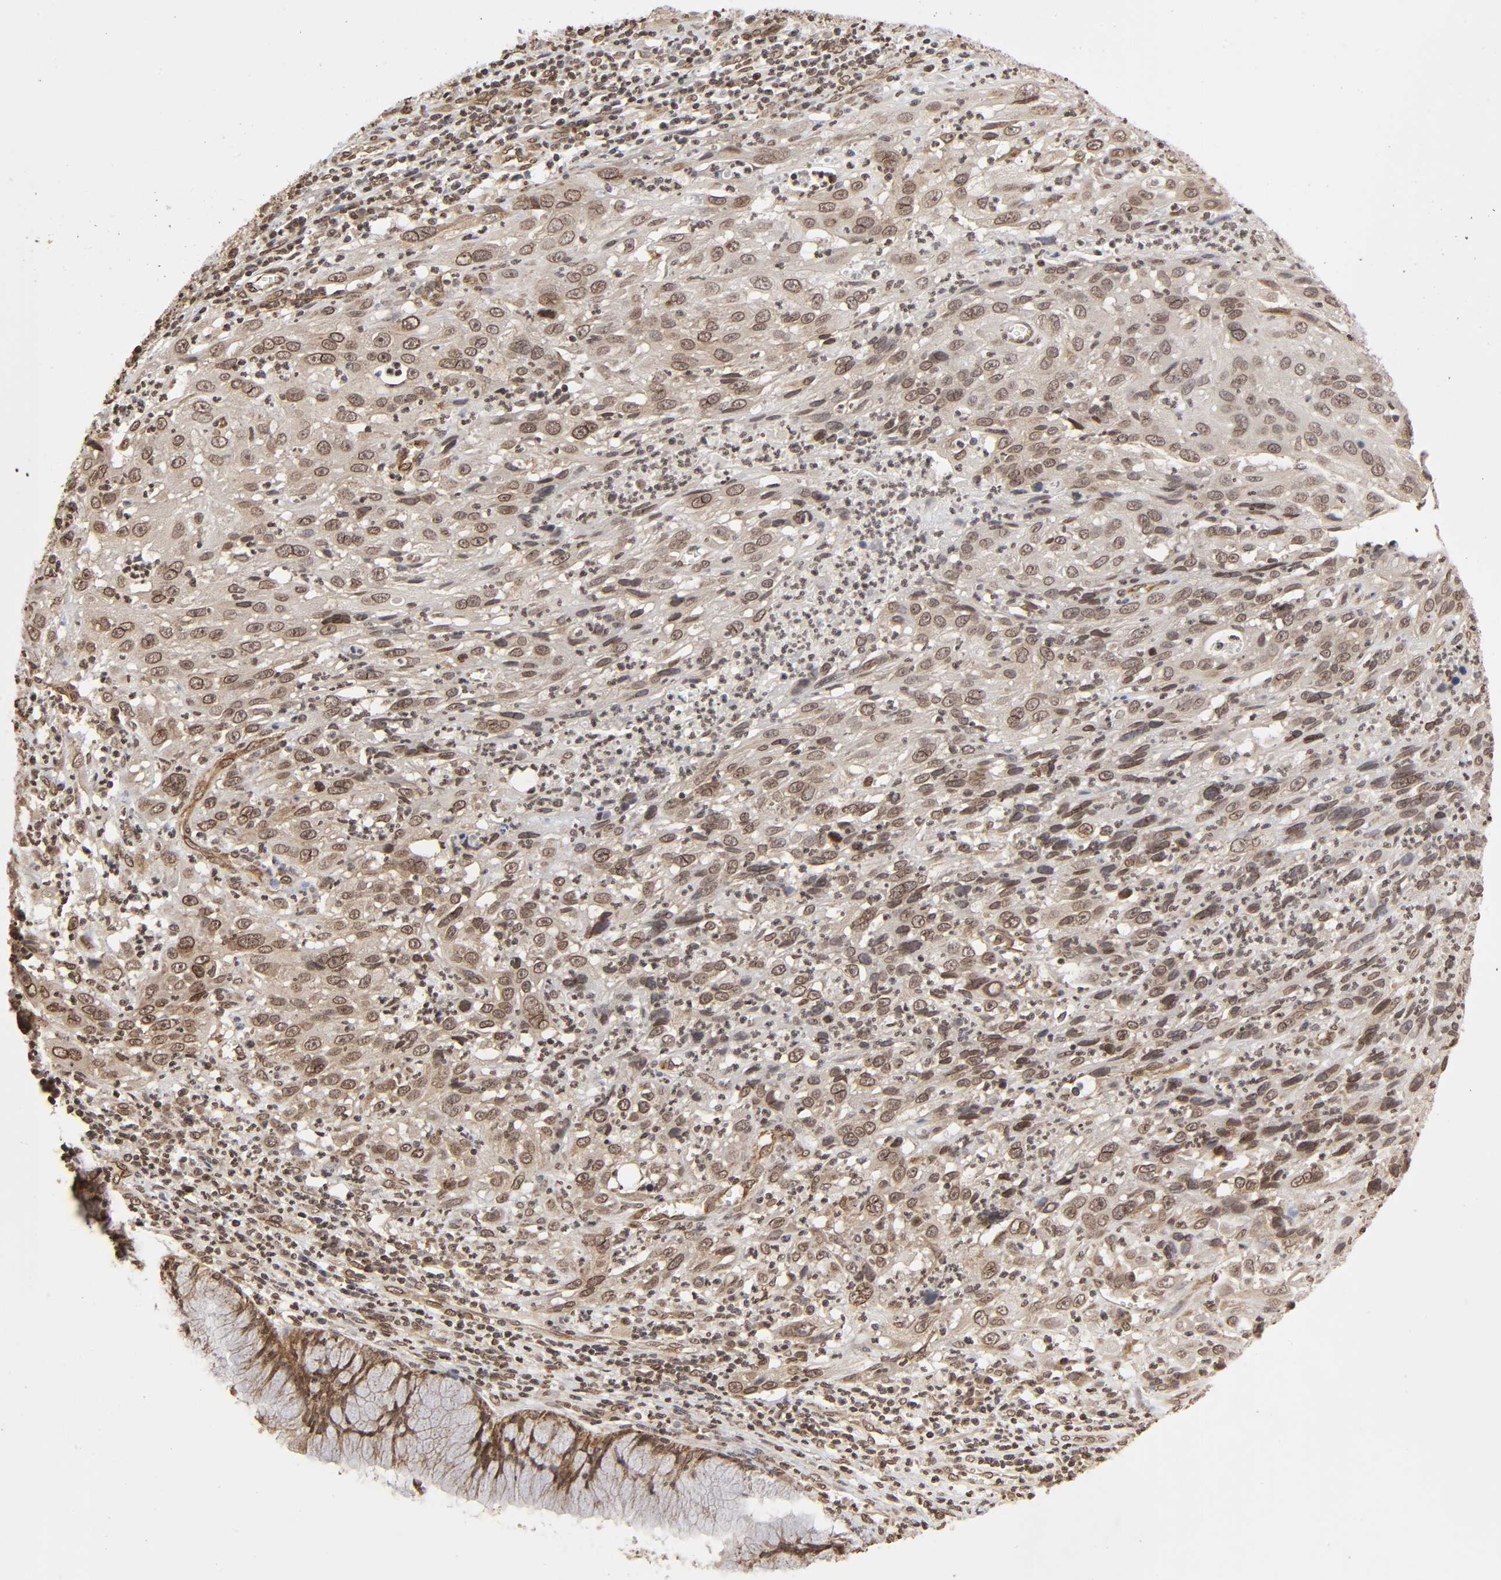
{"staining": {"intensity": "weak", "quantity": ">75%", "location": "cytoplasmic/membranous,nuclear"}, "tissue": "cervical cancer", "cell_type": "Tumor cells", "image_type": "cancer", "snomed": [{"axis": "morphology", "description": "Squamous cell carcinoma, NOS"}, {"axis": "topography", "description": "Cervix"}], "caption": "Weak cytoplasmic/membranous and nuclear positivity for a protein is appreciated in approximately >75% of tumor cells of cervical cancer using IHC.", "gene": "MLLT6", "patient": {"sex": "female", "age": 32}}